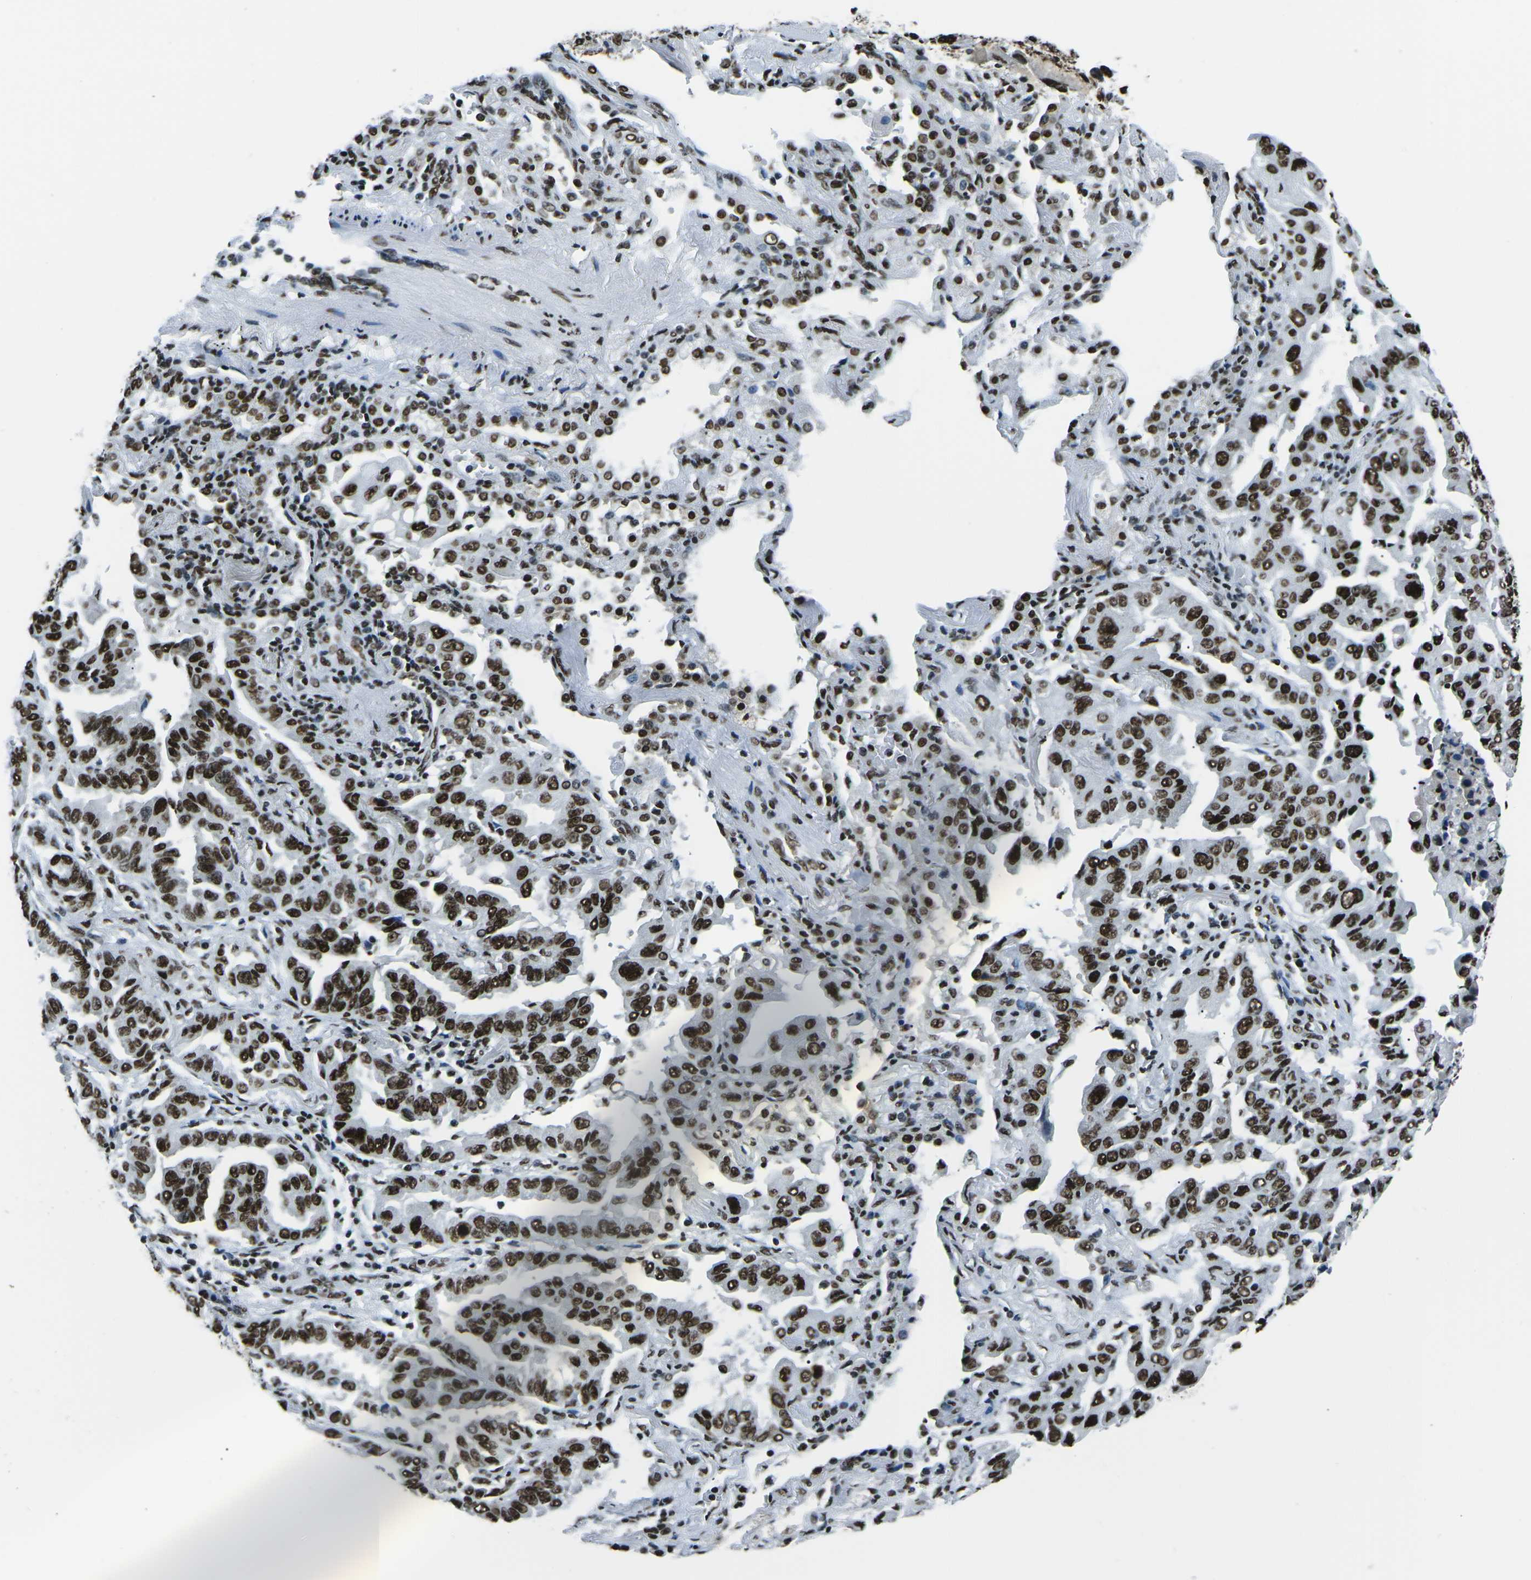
{"staining": {"intensity": "strong", "quantity": ">75%", "location": "nuclear"}, "tissue": "lung cancer", "cell_type": "Tumor cells", "image_type": "cancer", "snomed": [{"axis": "morphology", "description": "Adenocarcinoma, NOS"}, {"axis": "topography", "description": "Lung"}], "caption": "This image displays immunohistochemistry staining of human lung cancer, with high strong nuclear staining in approximately >75% of tumor cells.", "gene": "HNRNPL", "patient": {"sex": "female", "age": 65}}